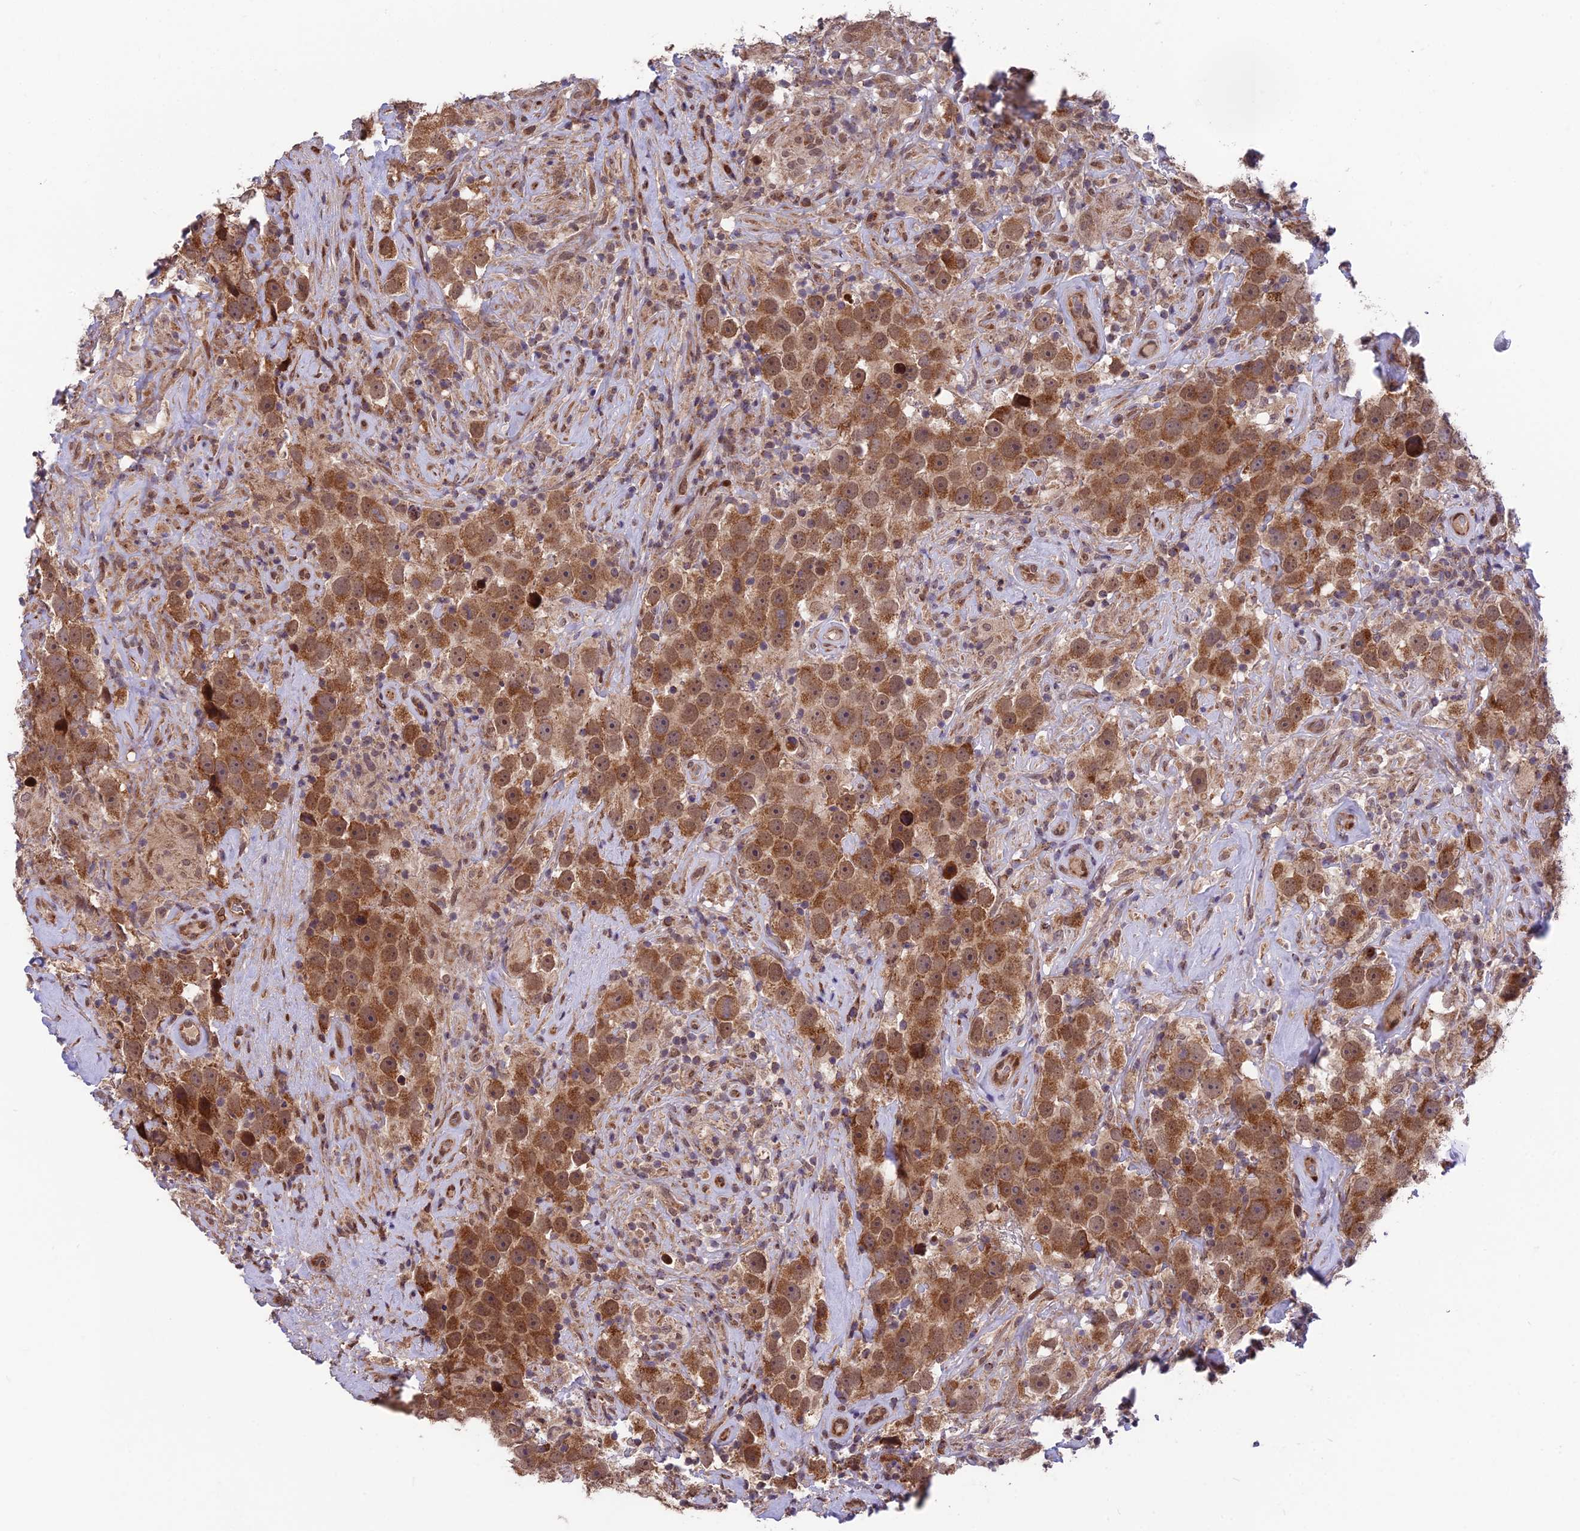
{"staining": {"intensity": "strong", "quantity": ">75%", "location": "cytoplasmic/membranous"}, "tissue": "testis cancer", "cell_type": "Tumor cells", "image_type": "cancer", "snomed": [{"axis": "morphology", "description": "Seminoma, NOS"}, {"axis": "topography", "description": "Testis"}], "caption": "High-magnification brightfield microscopy of testis cancer stained with DAB (brown) and counterstained with hematoxylin (blue). tumor cells exhibit strong cytoplasmic/membranous expression is seen in approximately>75% of cells.", "gene": "CYP2R1", "patient": {"sex": "male", "age": 49}}